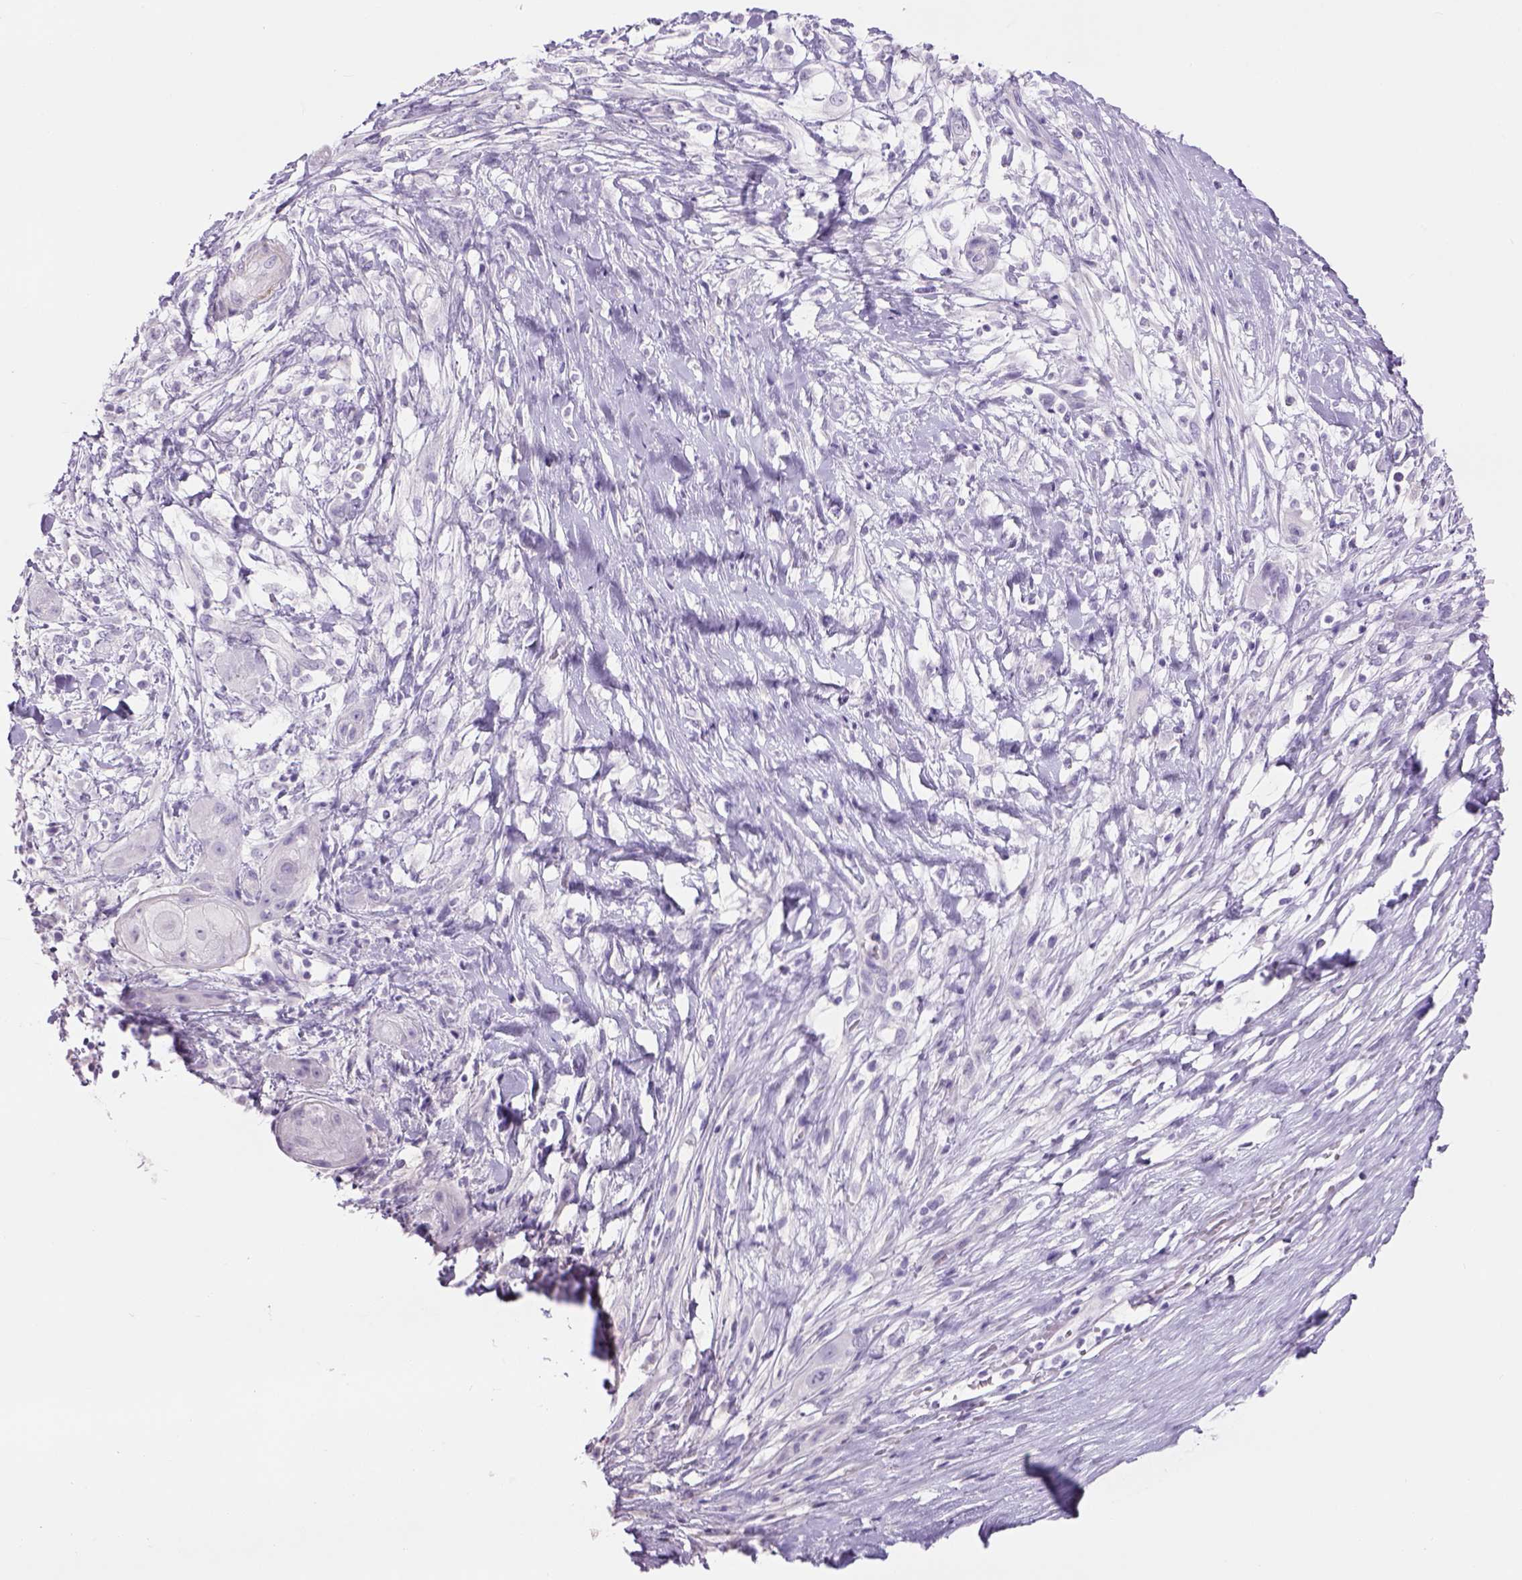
{"staining": {"intensity": "negative", "quantity": "none", "location": "none"}, "tissue": "skin cancer", "cell_type": "Tumor cells", "image_type": "cancer", "snomed": [{"axis": "morphology", "description": "Squamous cell carcinoma, NOS"}, {"axis": "topography", "description": "Skin"}], "caption": "Immunohistochemistry of human skin cancer demonstrates no positivity in tumor cells. (Stains: DAB (3,3'-diaminobenzidine) immunohistochemistry with hematoxylin counter stain, Microscopy: brightfield microscopy at high magnification).", "gene": "TENM4", "patient": {"sex": "male", "age": 62}}